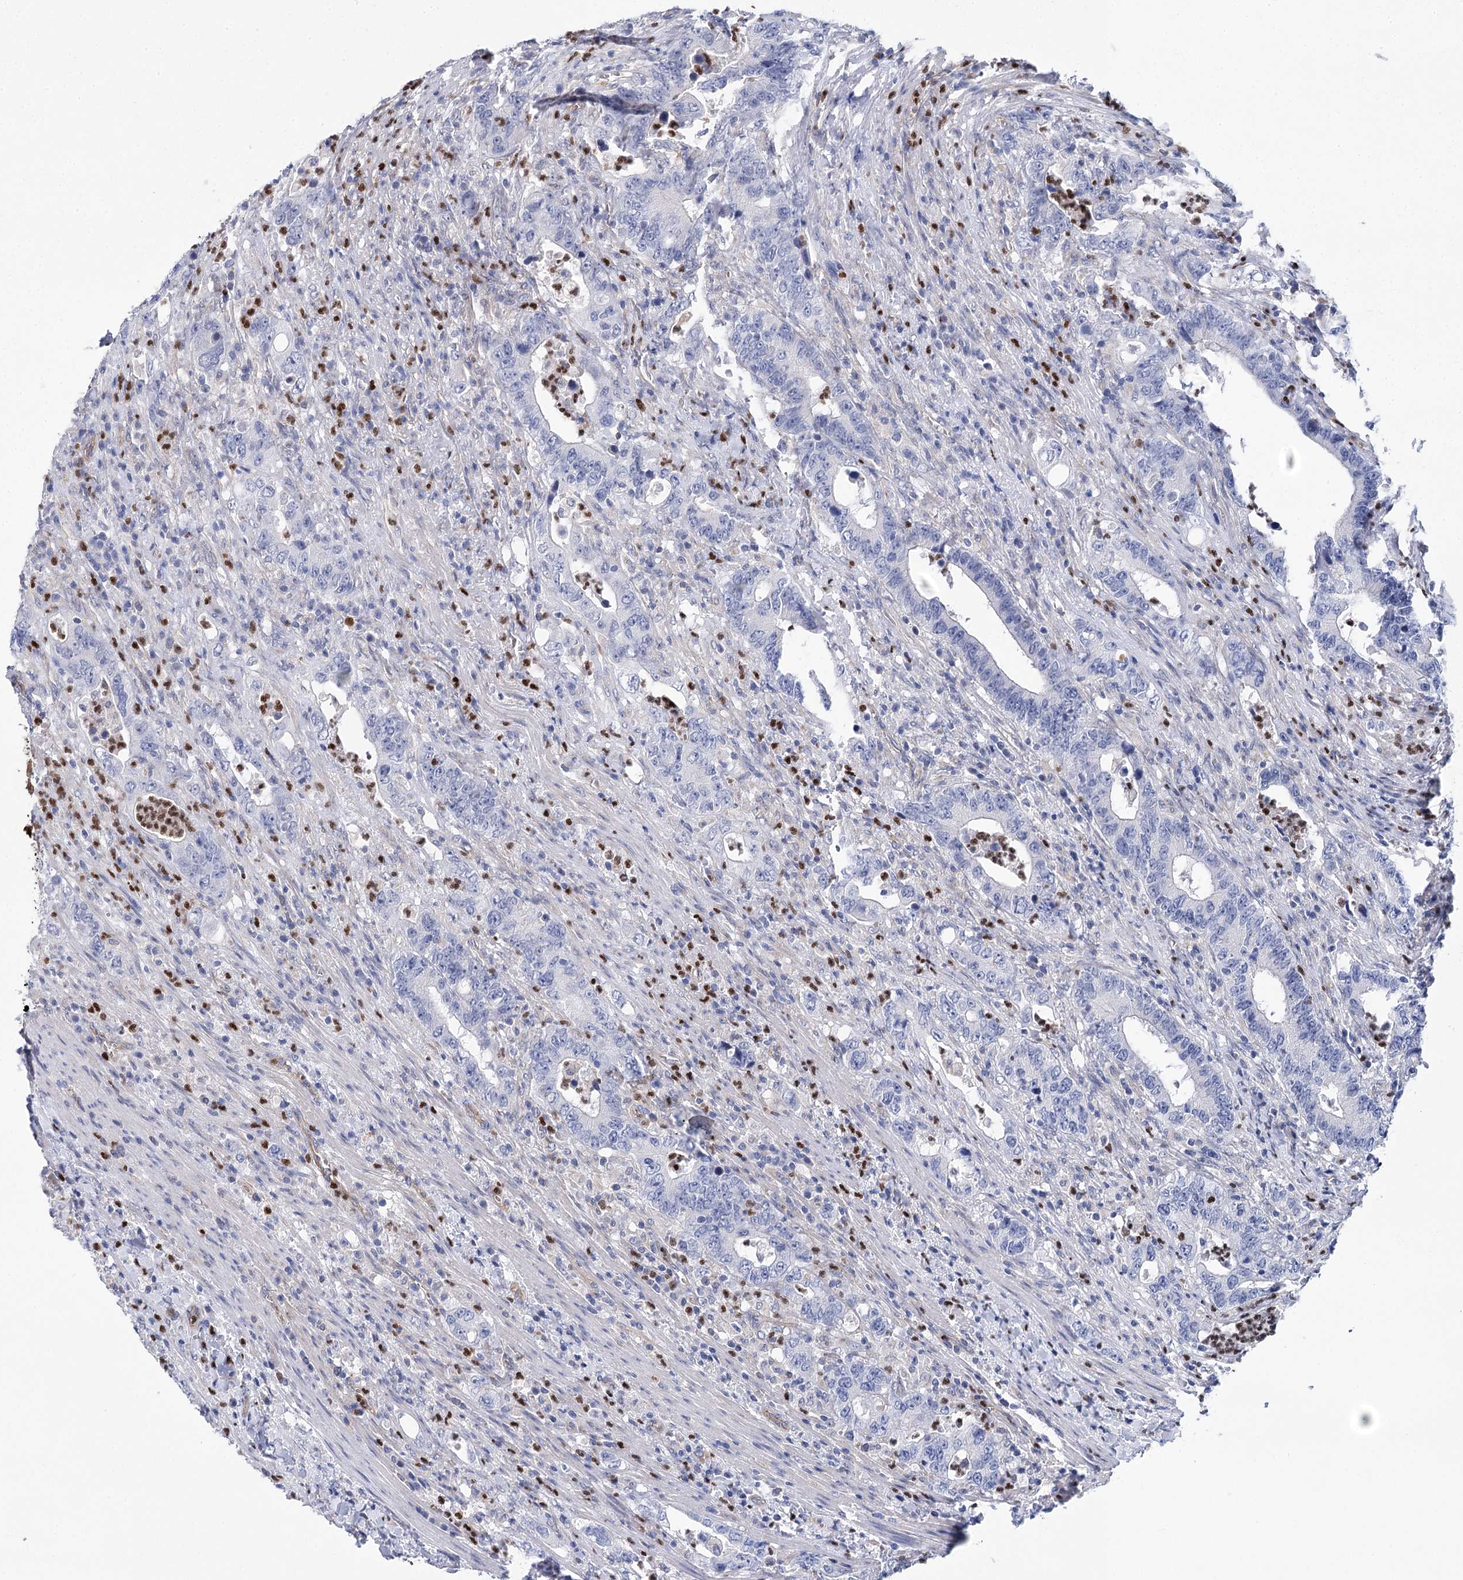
{"staining": {"intensity": "negative", "quantity": "none", "location": "none"}, "tissue": "colorectal cancer", "cell_type": "Tumor cells", "image_type": "cancer", "snomed": [{"axis": "morphology", "description": "Adenocarcinoma, NOS"}, {"axis": "topography", "description": "Colon"}], "caption": "Human colorectal cancer stained for a protein using IHC reveals no staining in tumor cells.", "gene": "THAP6", "patient": {"sex": "female", "age": 75}}